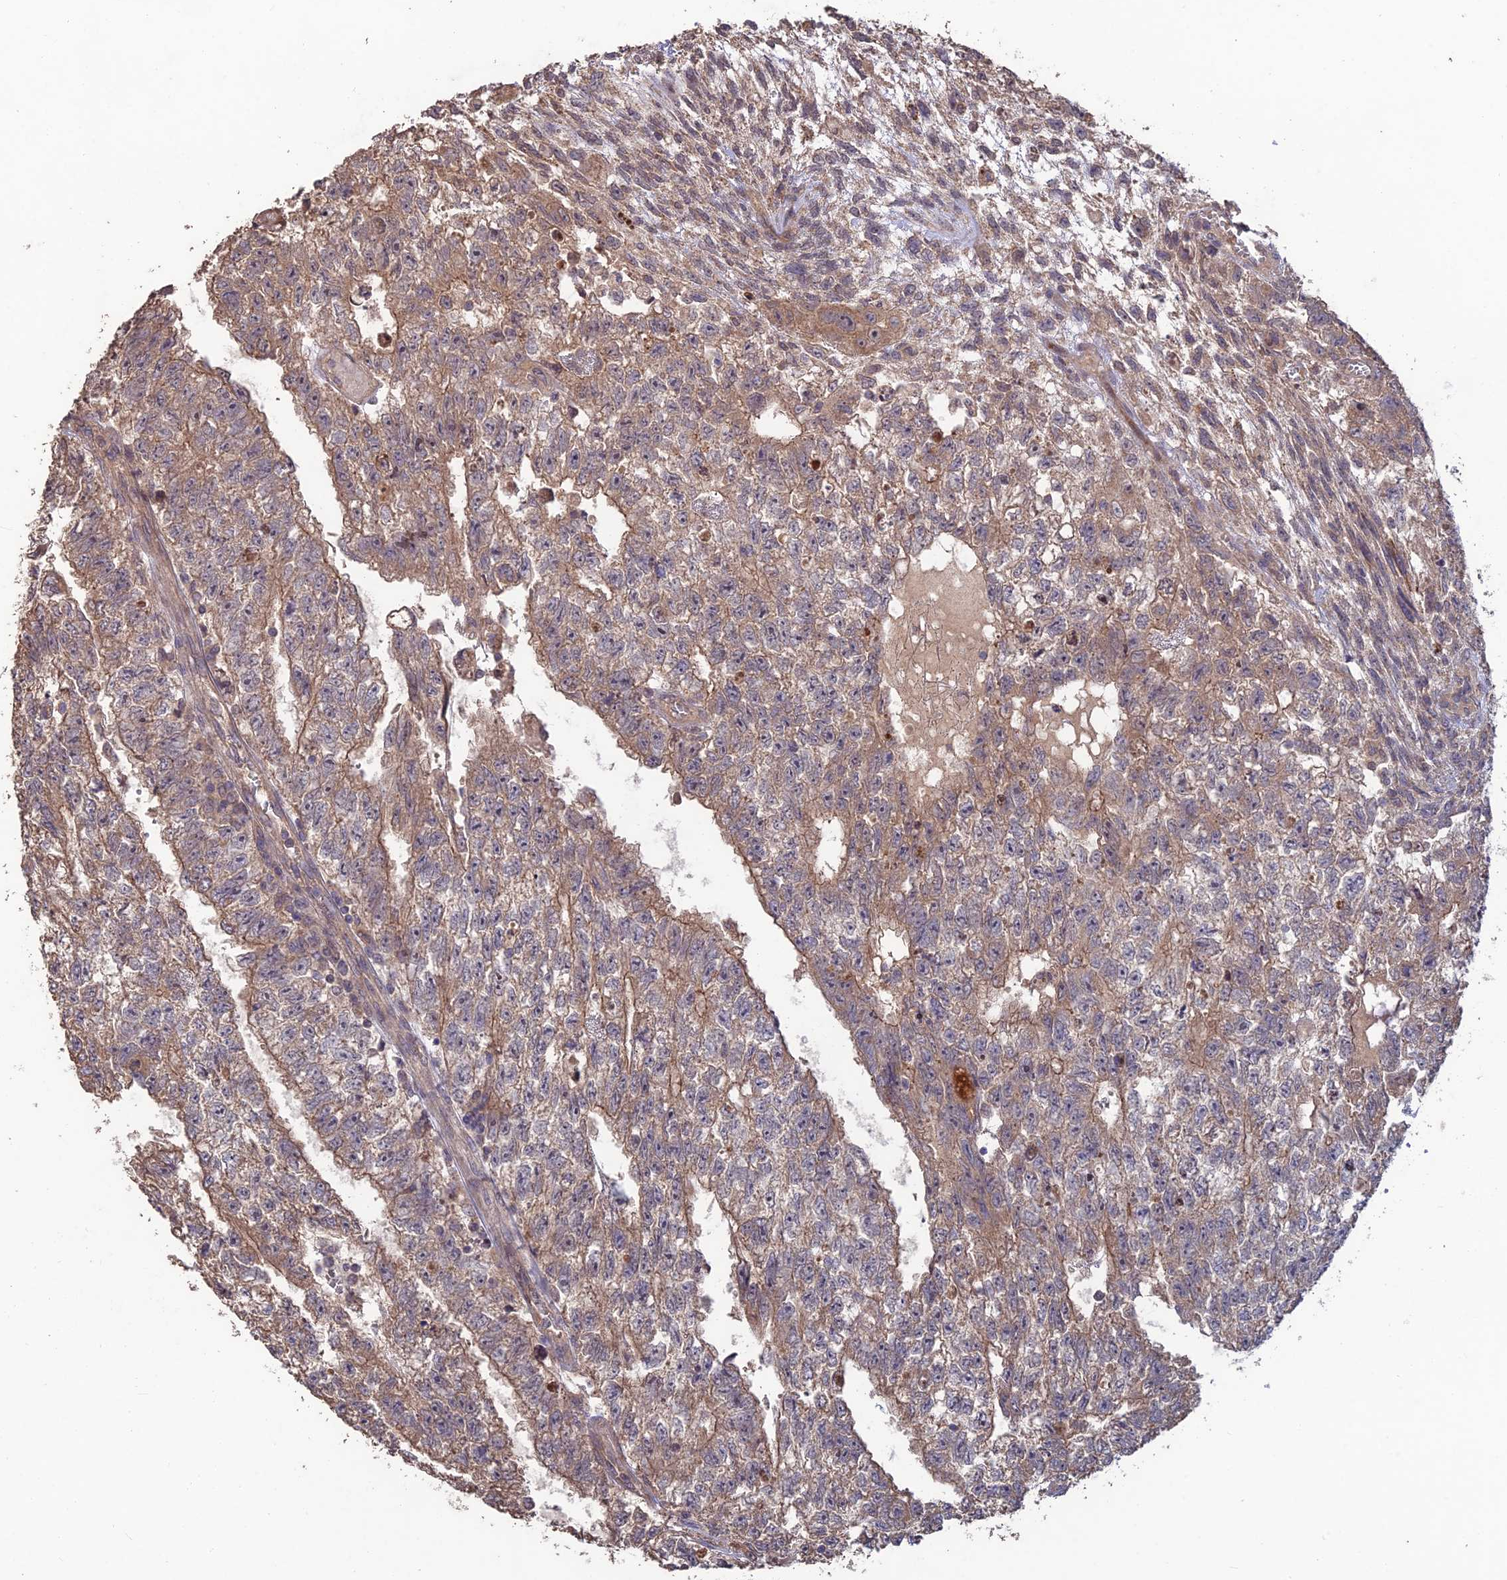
{"staining": {"intensity": "moderate", "quantity": ">75%", "location": "cytoplasmic/membranous"}, "tissue": "testis cancer", "cell_type": "Tumor cells", "image_type": "cancer", "snomed": [{"axis": "morphology", "description": "Carcinoma, Embryonal, NOS"}, {"axis": "topography", "description": "Testis"}], "caption": "Brown immunohistochemical staining in human testis cancer demonstrates moderate cytoplasmic/membranous positivity in about >75% of tumor cells.", "gene": "SHISA5", "patient": {"sex": "male", "age": 26}}